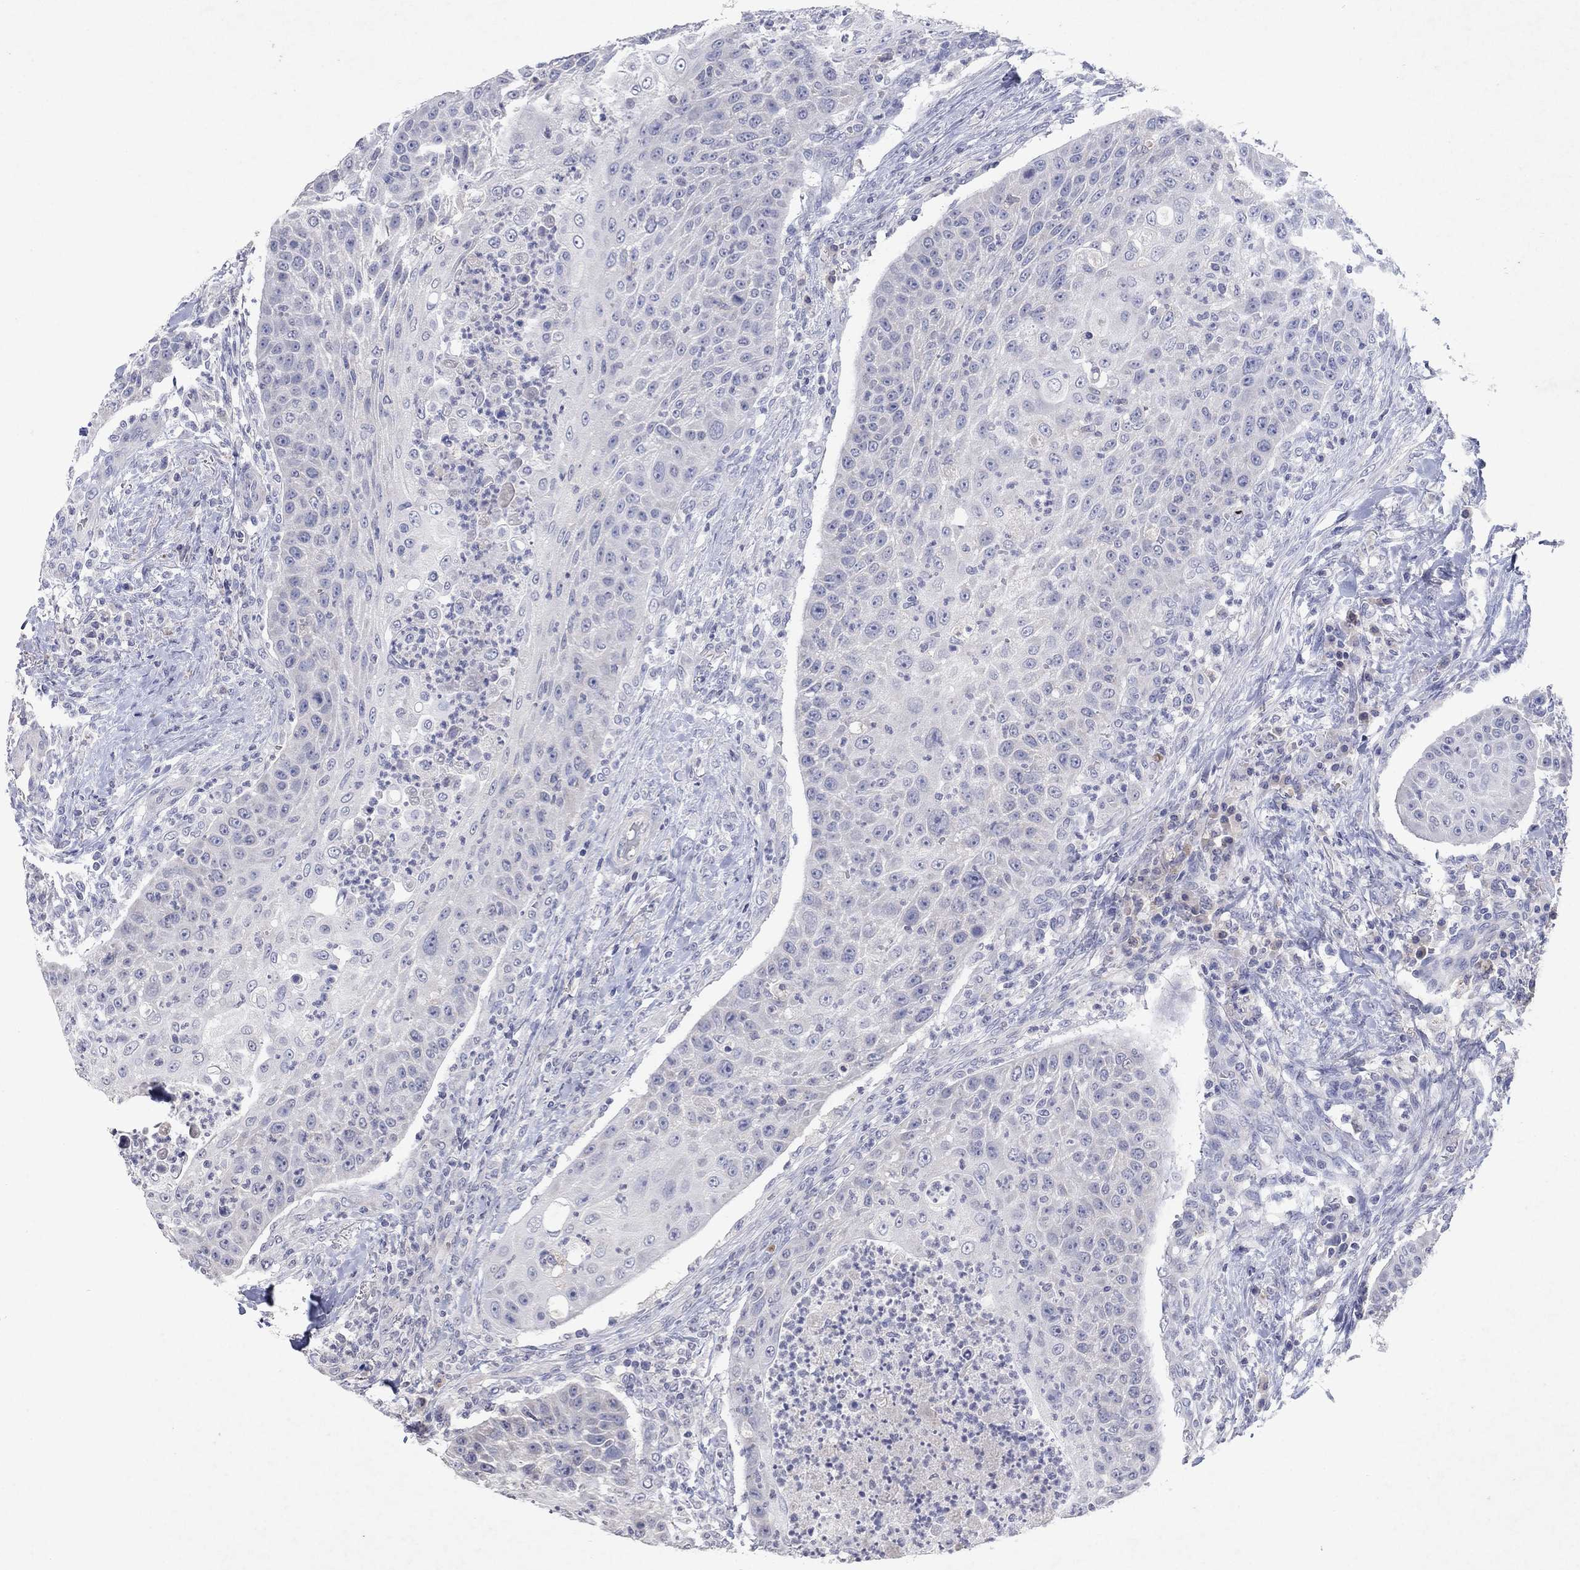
{"staining": {"intensity": "negative", "quantity": "none", "location": "none"}, "tissue": "head and neck cancer", "cell_type": "Tumor cells", "image_type": "cancer", "snomed": [{"axis": "morphology", "description": "Squamous cell carcinoma, NOS"}, {"axis": "topography", "description": "Head-Neck"}], "caption": "An immunohistochemistry micrograph of head and neck cancer is shown. There is no staining in tumor cells of head and neck cancer.", "gene": "KRT40", "patient": {"sex": "male", "age": 69}}